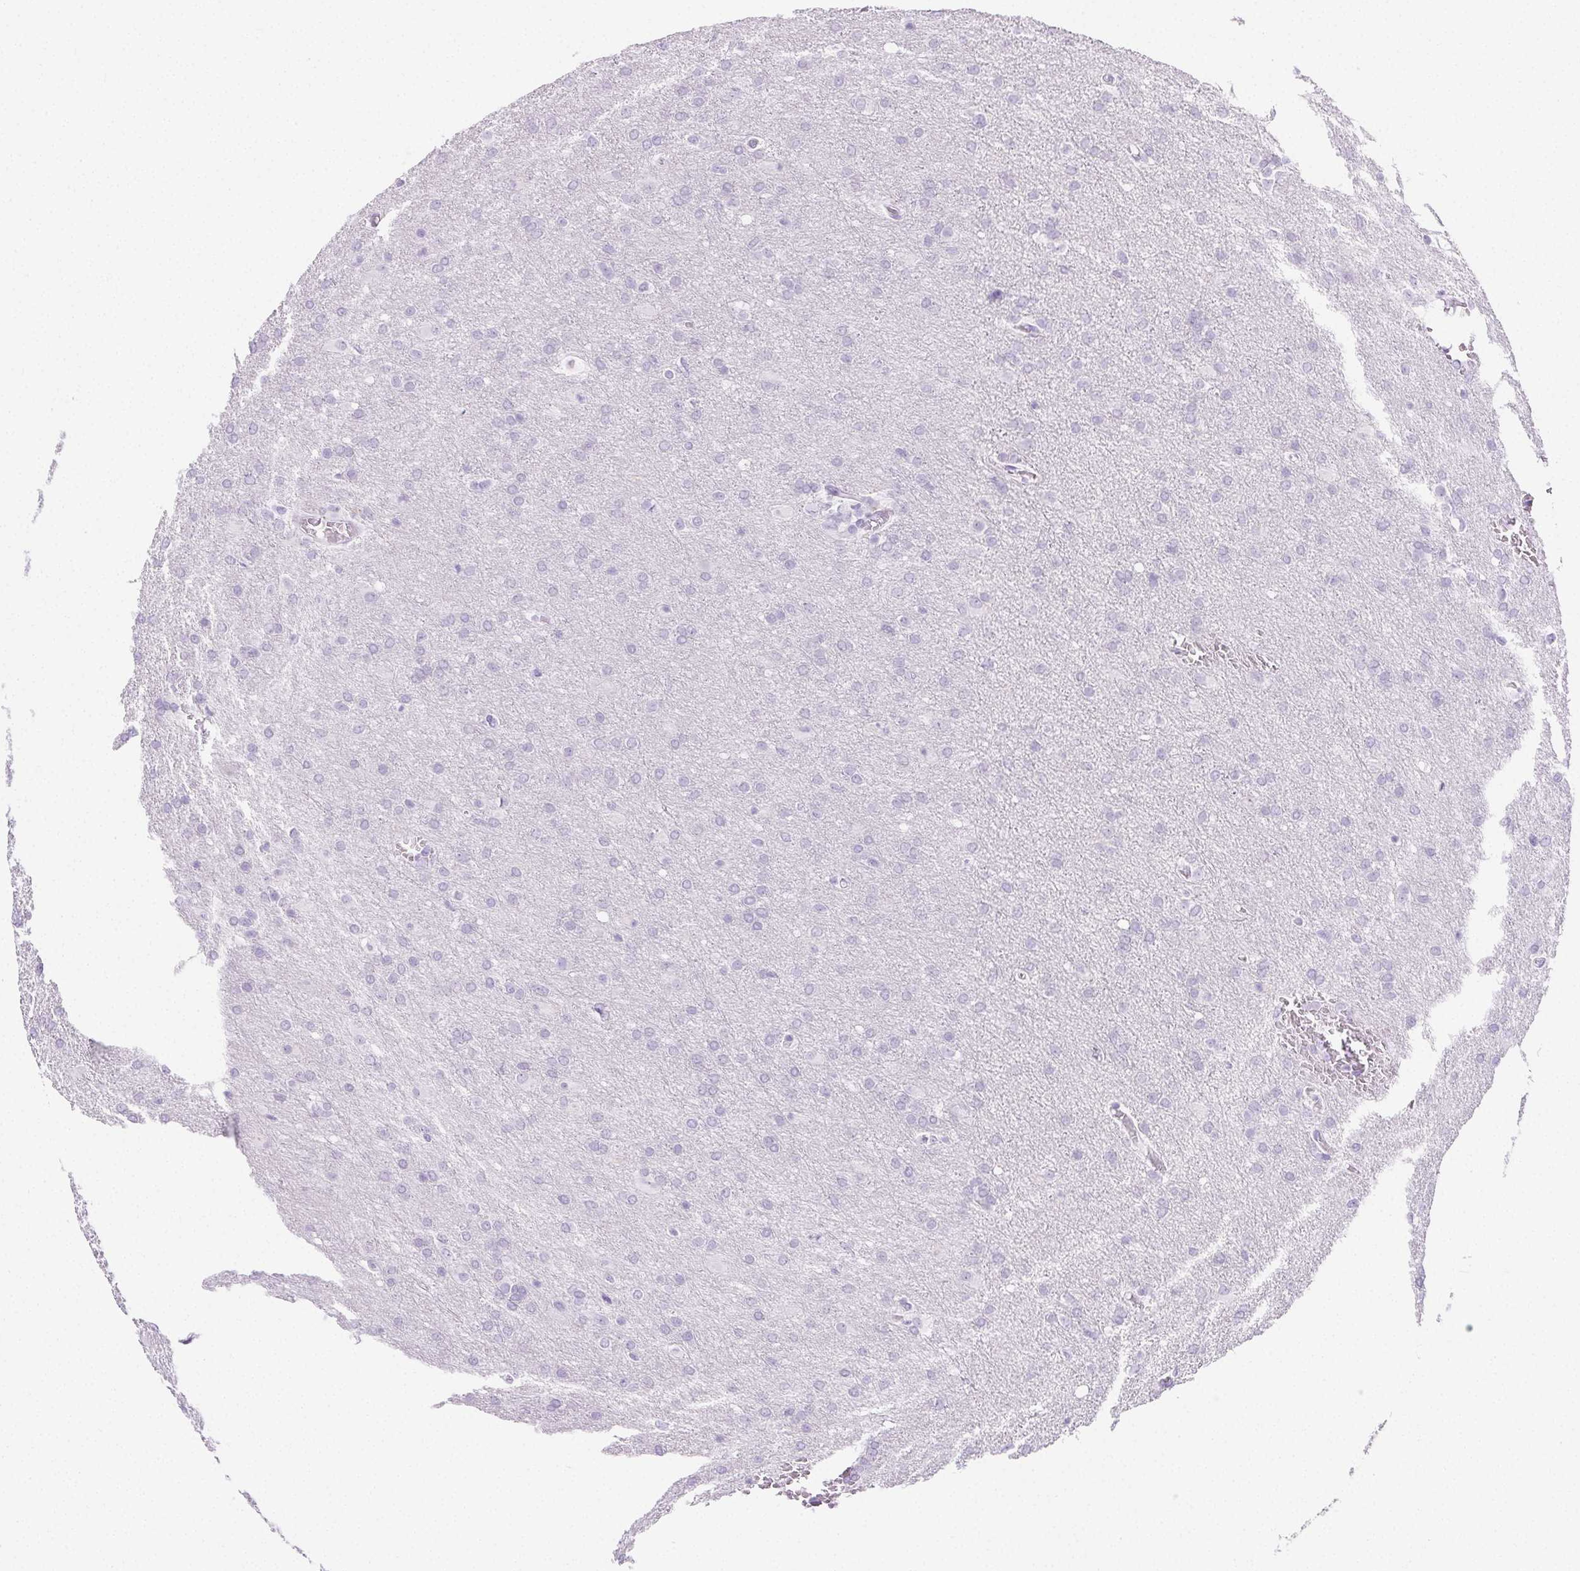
{"staining": {"intensity": "negative", "quantity": "none", "location": "none"}, "tissue": "glioma", "cell_type": "Tumor cells", "image_type": "cancer", "snomed": [{"axis": "morphology", "description": "Glioma, malignant, High grade"}, {"axis": "topography", "description": "Brain"}], "caption": "IHC of glioma reveals no staining in tumor cells.", "gene": "PI3", "patient": {"sex": "male", "age": 68}}